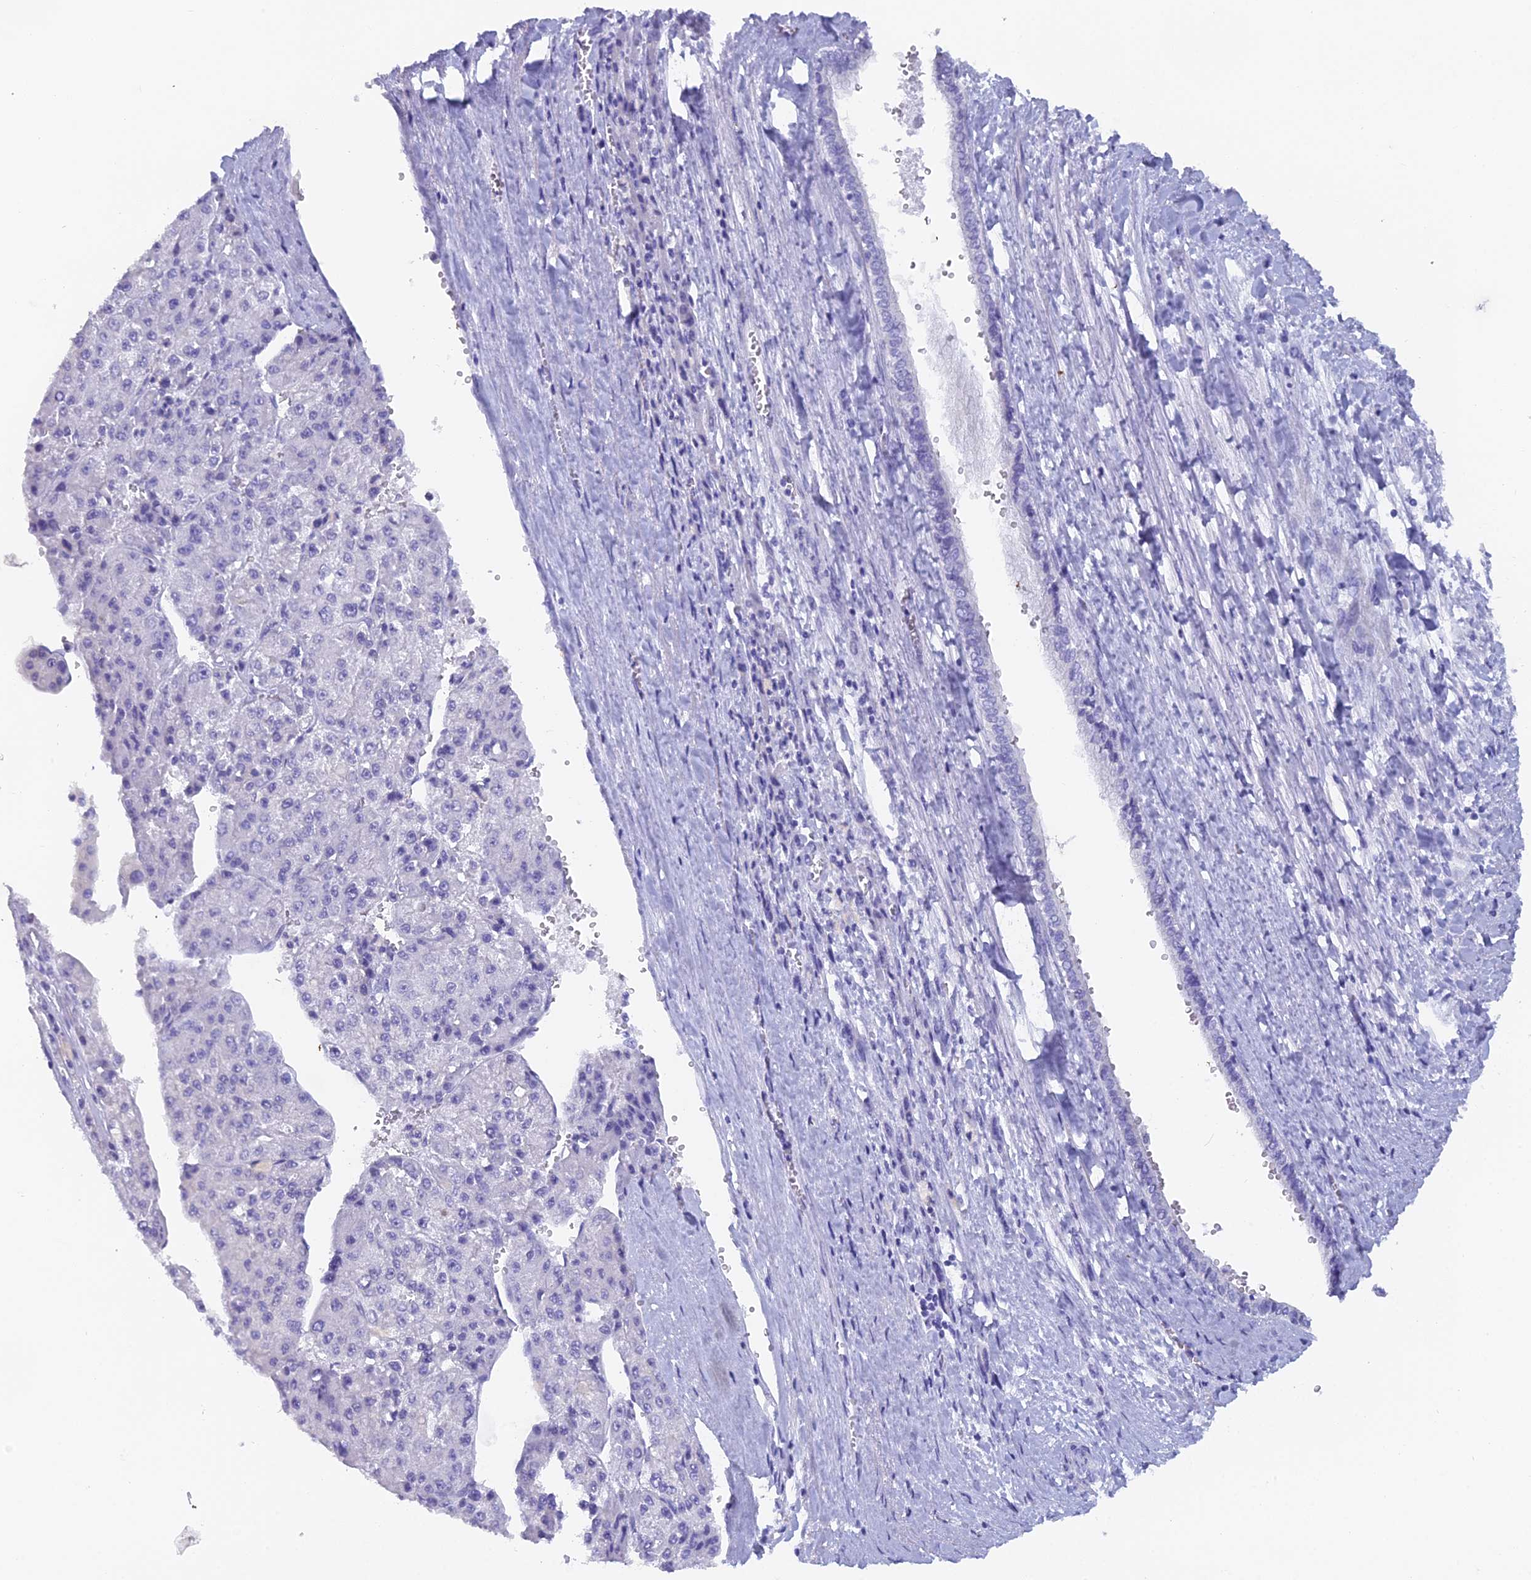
{"staining": {"intensity": "negative", "quantity": "none", "location": "none"}, "tissue": "liver cancer", "cell_type": "Tumor cells", "image_type": "cancer", "snomed": [{"axis": "morphology", "description": "Carcinoma, Hepatocellular, NOS"}, {"axis": "topography", "description": "Liver"}], "caption": "The IHC photomicrograph has no significant staining in tumor cells of hepatocellular carcinoma (liver) tissue.", "gene": "UNC80", "patient": {"sex": "female", "age": 73}}